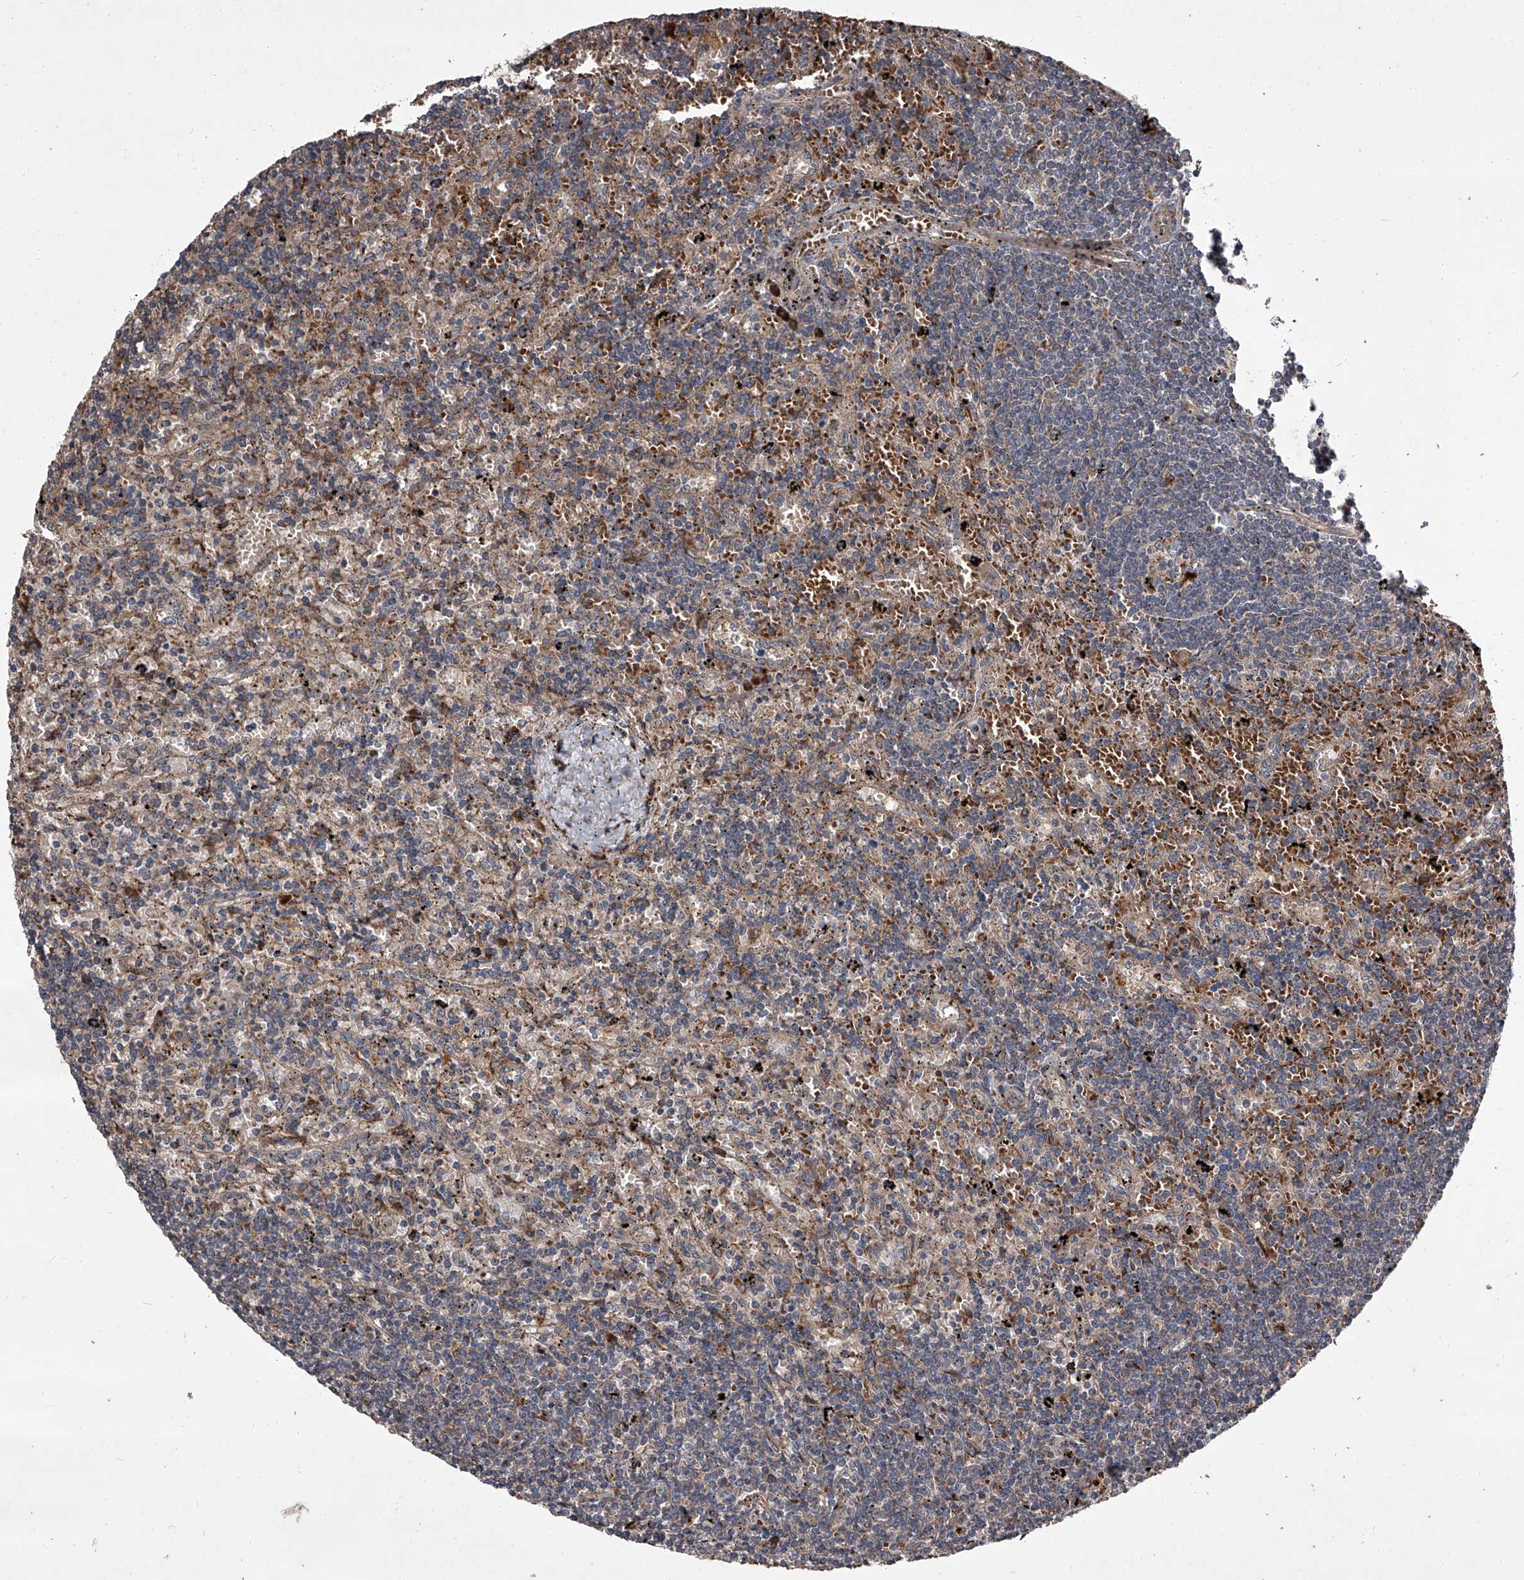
{"staining": {"intensity": "moderate", "quantity": "<25%", "location": "cytoplasmic/membranous"}, "tissue": "lymphoma", "cell_type": "Tumor cells", "image_type": "cancer", "snomed": [{"axis": "morphology", "description": "Malignant lymphoma, non-Hodgkin's type, Low grade"}, {"axis": "topography", "description": "Spleen"}], "caption": "A high-resolution image shows immunohistochemistry (IHC) staining of lymphoma, which exhibits moderate cytoplasmic/membranous staining in about <25% of tumor cells.", "gene": "EVA1C", "patient": {"sex": "male", "age": 76}}